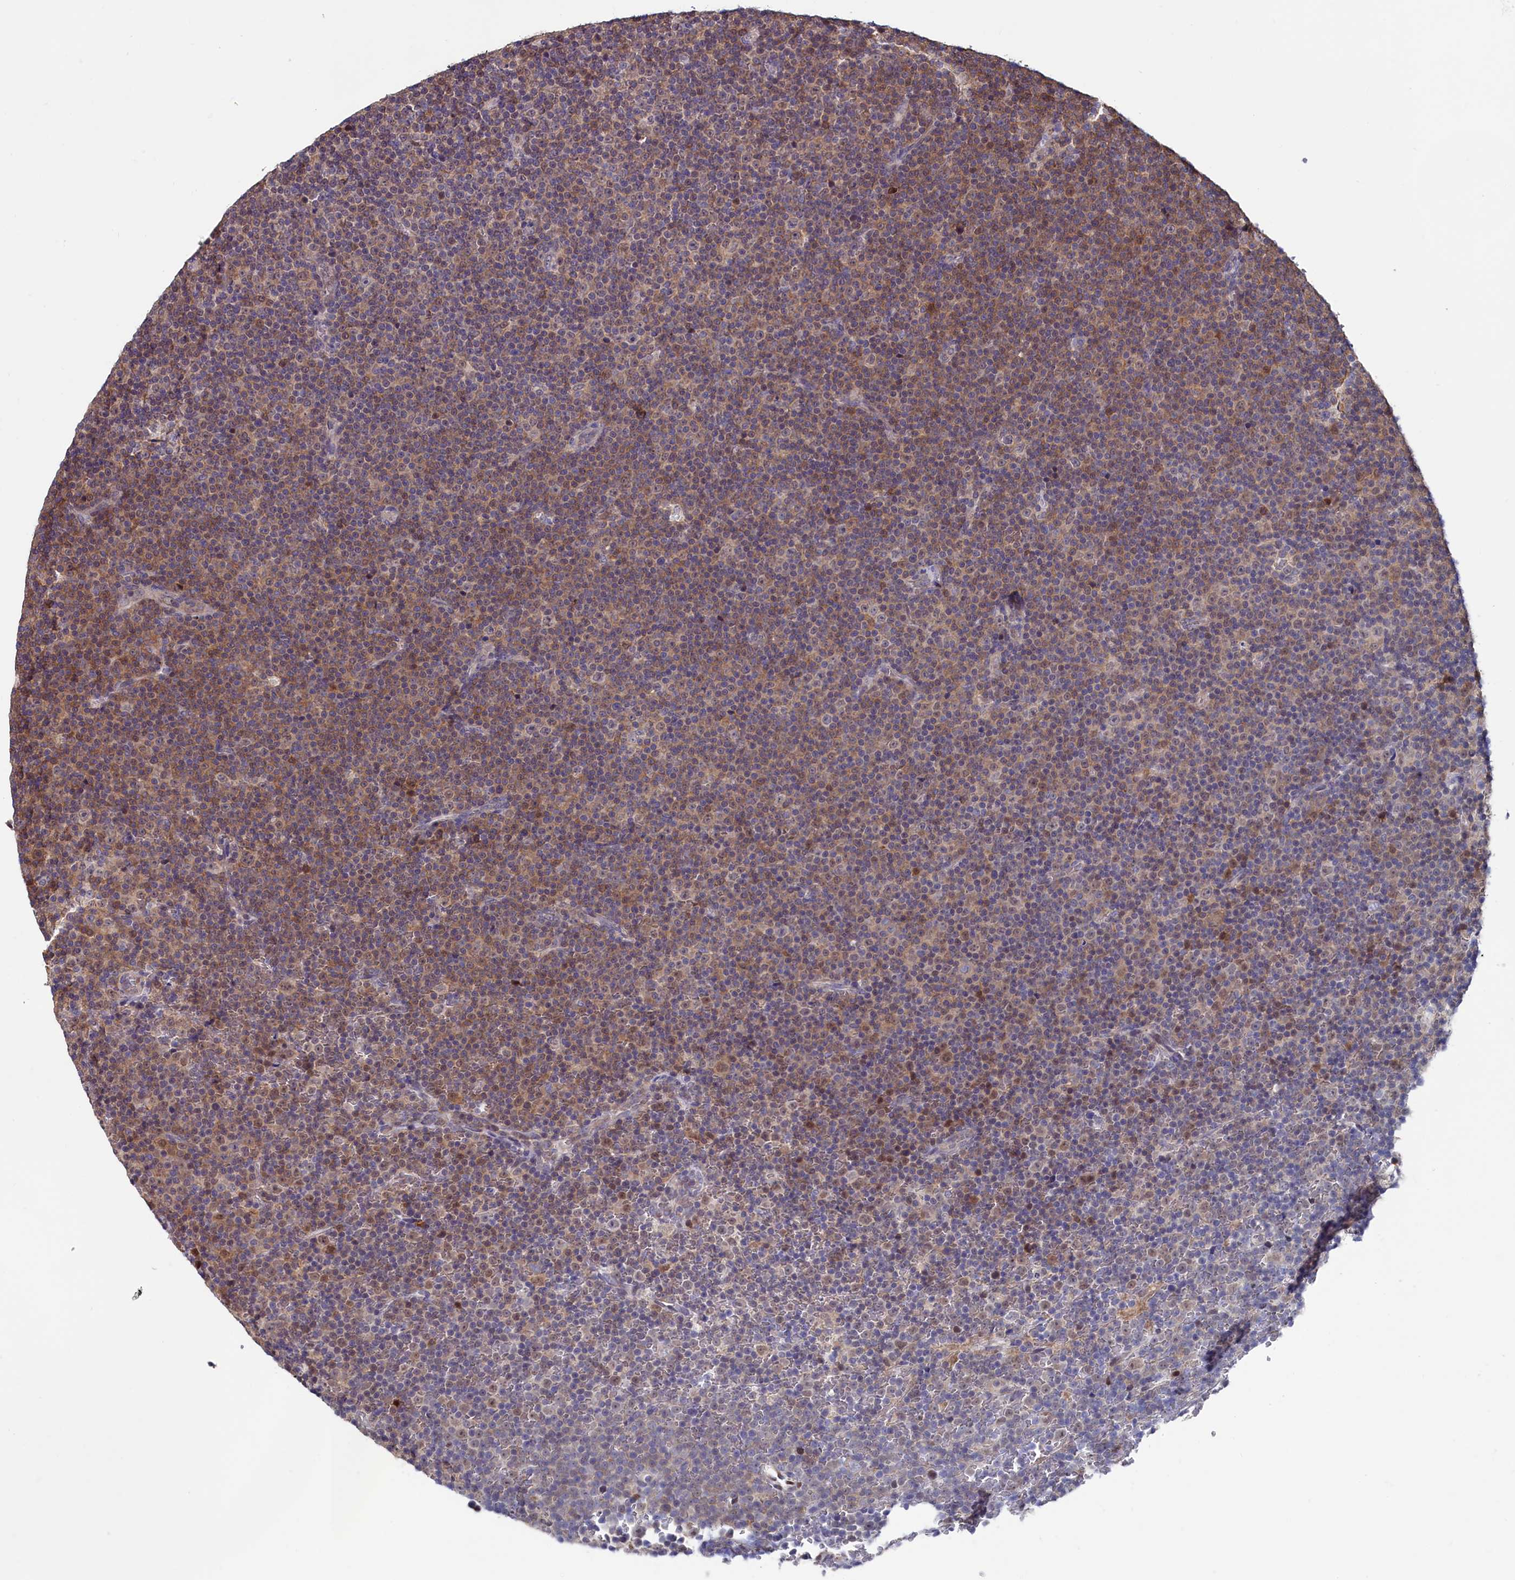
{"staining": {"intensity": "moderate", "quantity": "25%-75%", "location": "cytoplasmic/membranous,nuclear"}, "tissue": "lymphoma", "cell_type": "Tumor cells", "image_type": "cancer", "snomed": [{"axis": "morphology", "description": "Malignant lymphoma, non-Hodgkin's type, Low grade"}, {"axis": "topography", "description": "Lymph node"}], "caption": "This micrograph exhibits lymphoma stained with IHC to label a protein in brown. The cytoplasmic/membranous and nuclear of tumor cells show moderate positivity for the protein. Nuclei are counter-stained blue.", "gene": "CIAPIN1", "patient": {"sex": "female", "age": 67}}